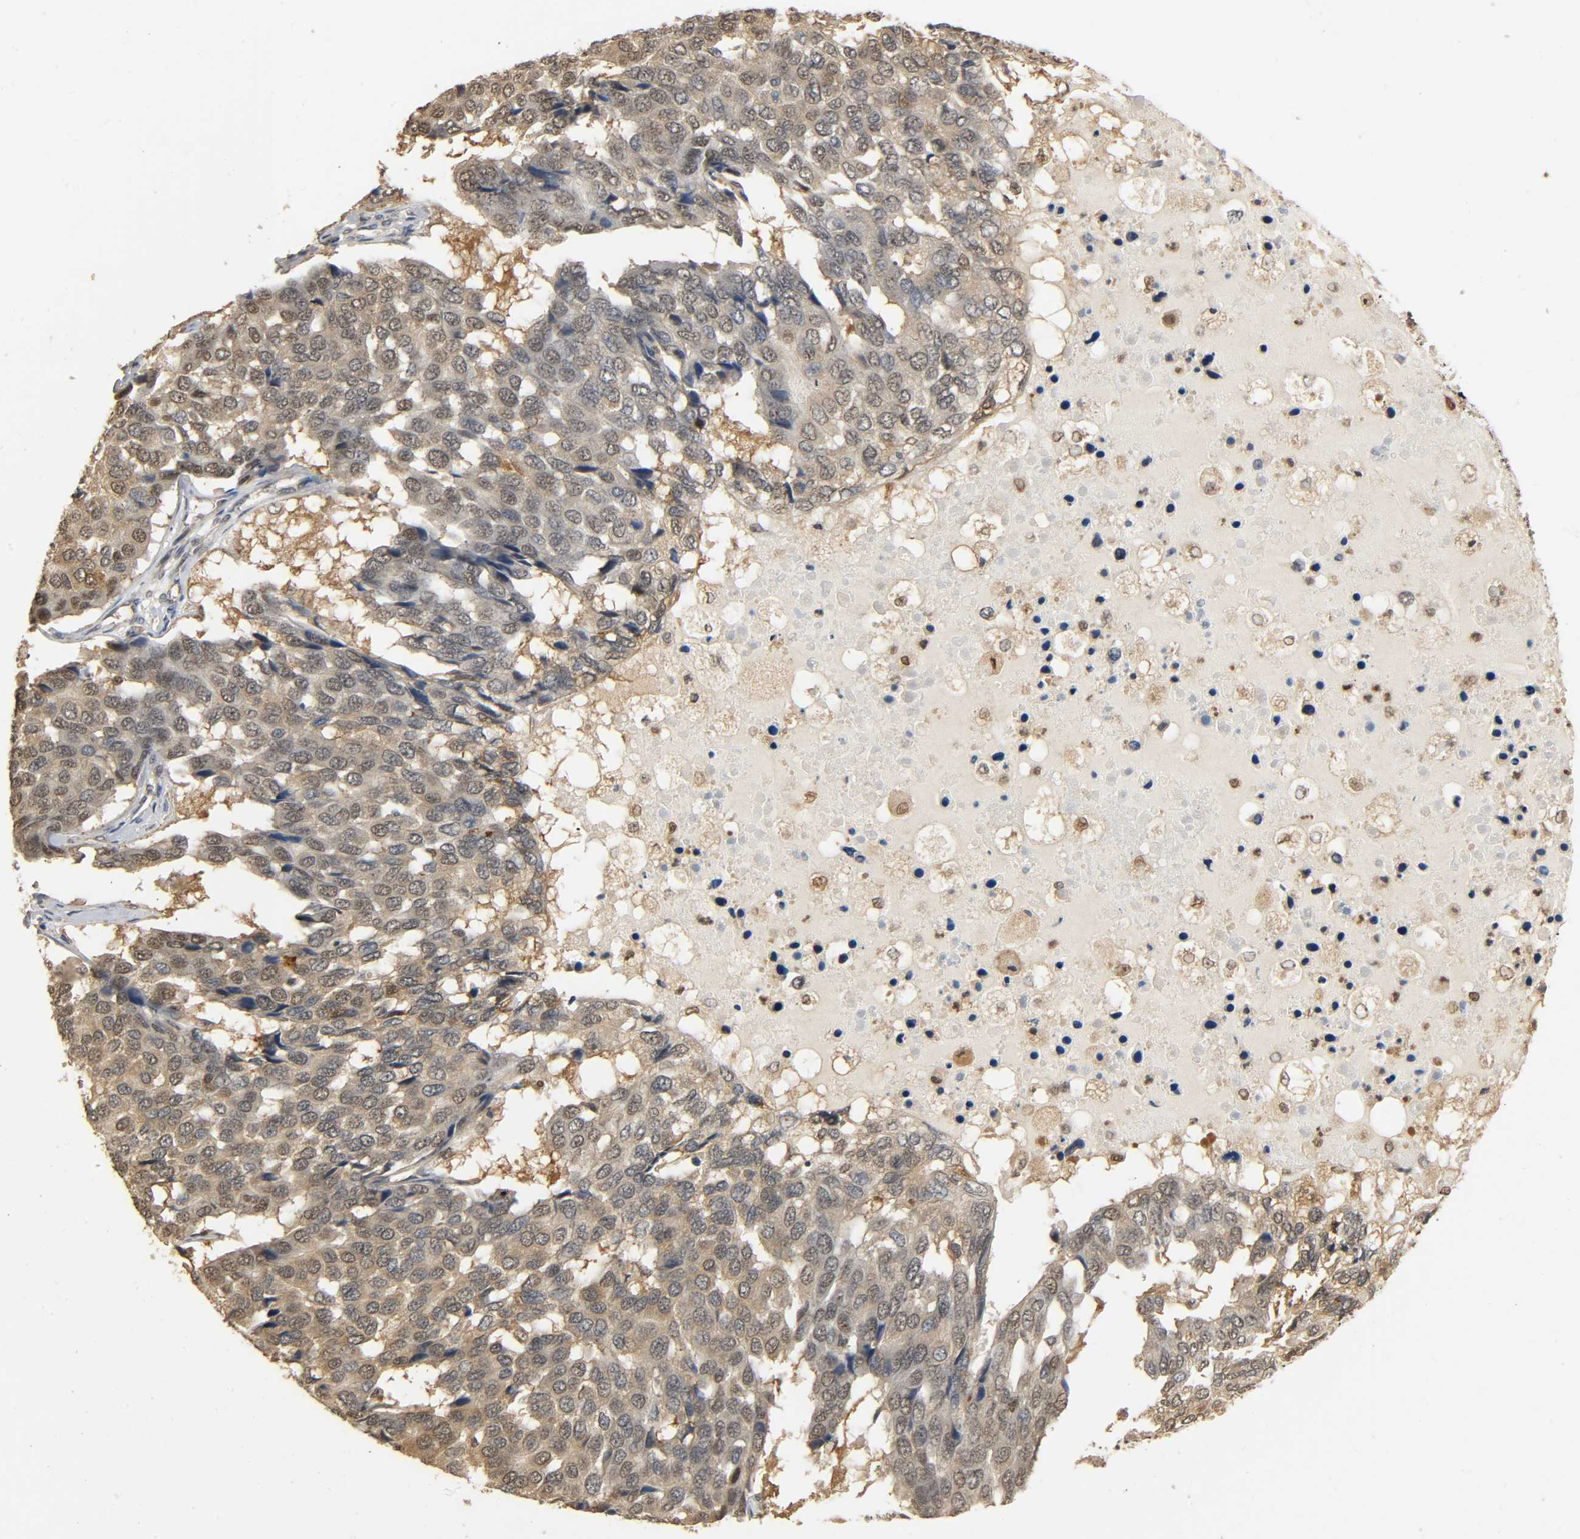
{"staining": {"intensity": "weak", "quantity": ">75%", "location": "cytoplasmic/membranous,nuclear"}, "tissue": "pancreatic cancer", "cell_type": "Tumor cells", "image_type": "cancer", "snomed": [{"axis": "morphology", "description": "Adenocarcinoma, NOS"}, {"axis": "topography", "description": "Pancreas"}], "caption": "A histopathology image of human adenocarcinoma (pancreatic) stained for a protein reveals weak cytoplasmic/membranous and nuclear brown staining in tumor cells.", "gene": "ZFPM2", "patient": {"sex": "male", "age": 50}}